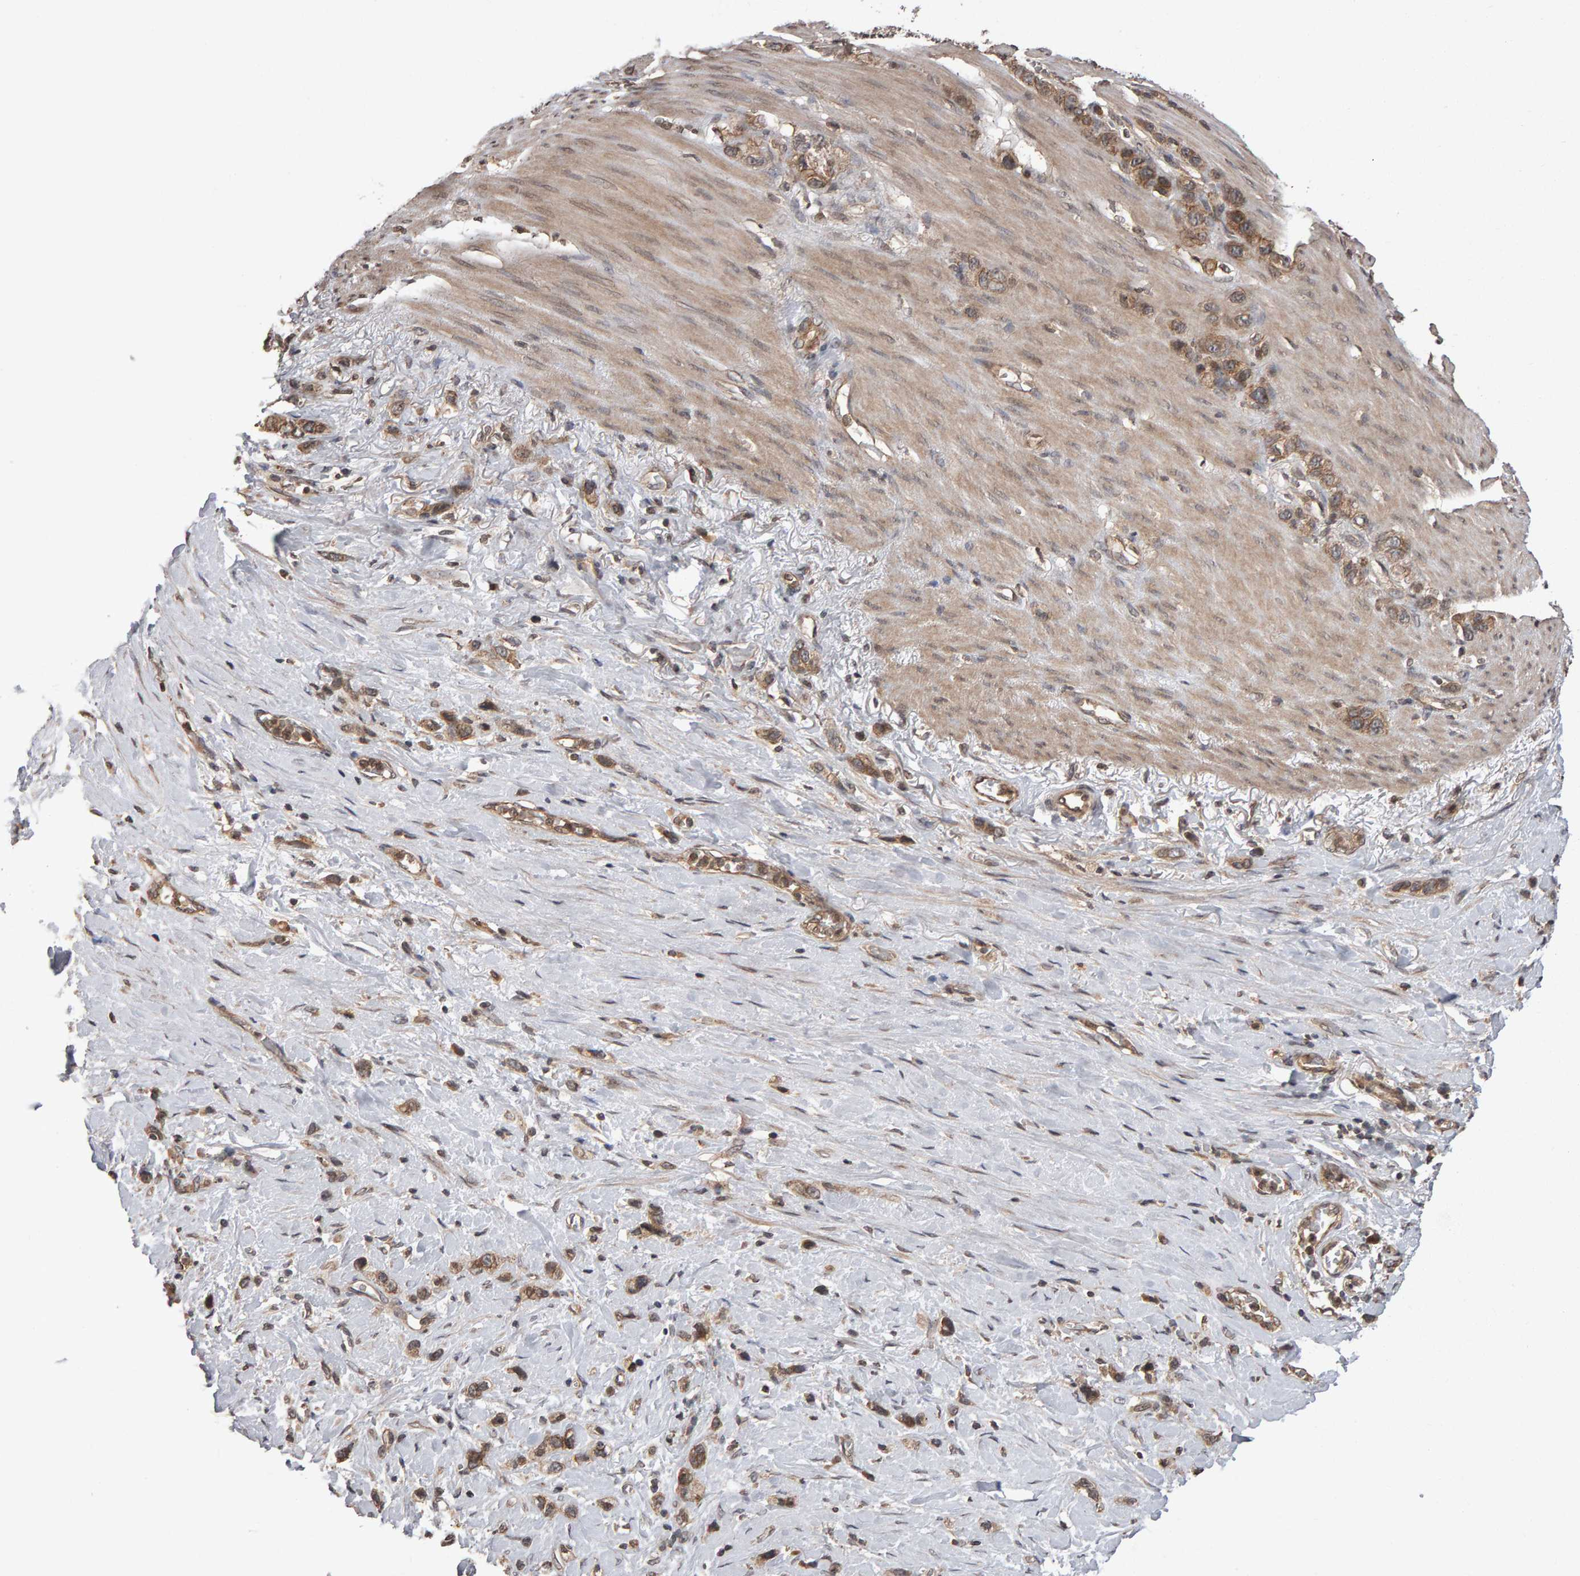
{"staining": {"intensity": "moderate", "quantity": ">75%", "location": "cytoplasmic/membranous"}, "tissue": "stomach cancer", "cell_type": "Tumor cells", "image_type": "cancer", "snomed": [{"axis": "morphology", "description": "Normal tissue, NOS"}, {"axis": "morphology", "description": "Adenocarcinoma, NOS"}, {"axis": "morphology", "description": "Adenocarcinoma, High grade"}, {"axis": "topography", "description": "Stomach, upper"}, {"axis": "topography", "description": "Stomach"}], "caption": "Moderate cytoplasmic/membranous protein expression is present in about >75% of tumor cells in stomach cancer.", "gene": "SCRIB", "patient": {"sex": "female", "age": 65}}